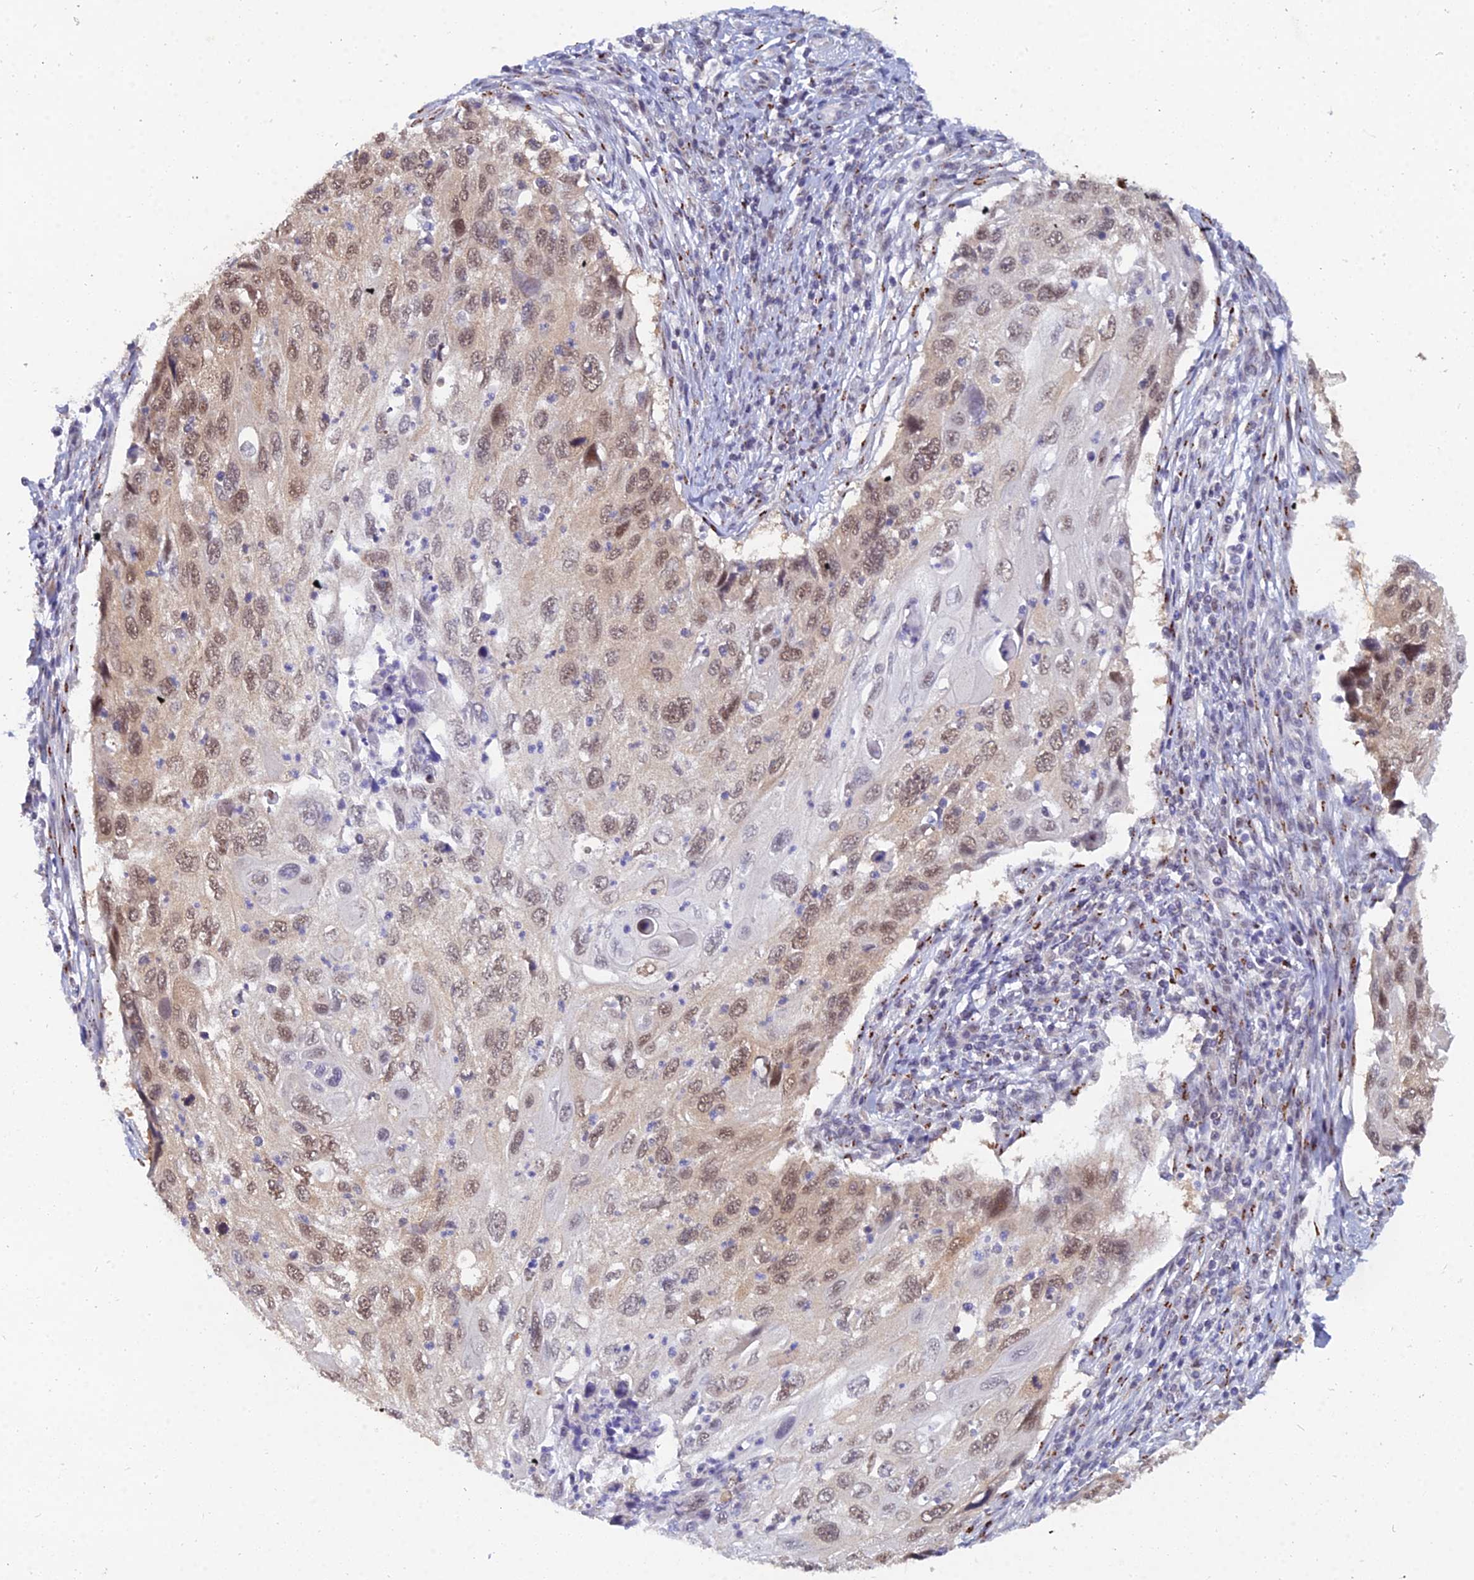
{"staining": {"intensity": "moderate", "quantity": "25%-75%", "location": "cytoplasmic/membranous,nuclear"}, "tissue": "cervical cancer", "cell_type": "Tumor cells", "image_type": "cancer", "snomed": [{"axis": "morphology", "description": "Squamous cell carcinoma, NOS"}, {"axis": "topography", "description": "Cervix"}], "caption": "Protein analysis of cervical cancer tissue shows moderate cytoplasmic/membranous and nuclear staining in approximately 25%-75% of tumor cells.", "gene": "THOC3", "patient": {"sex": "female", "age": 70}}